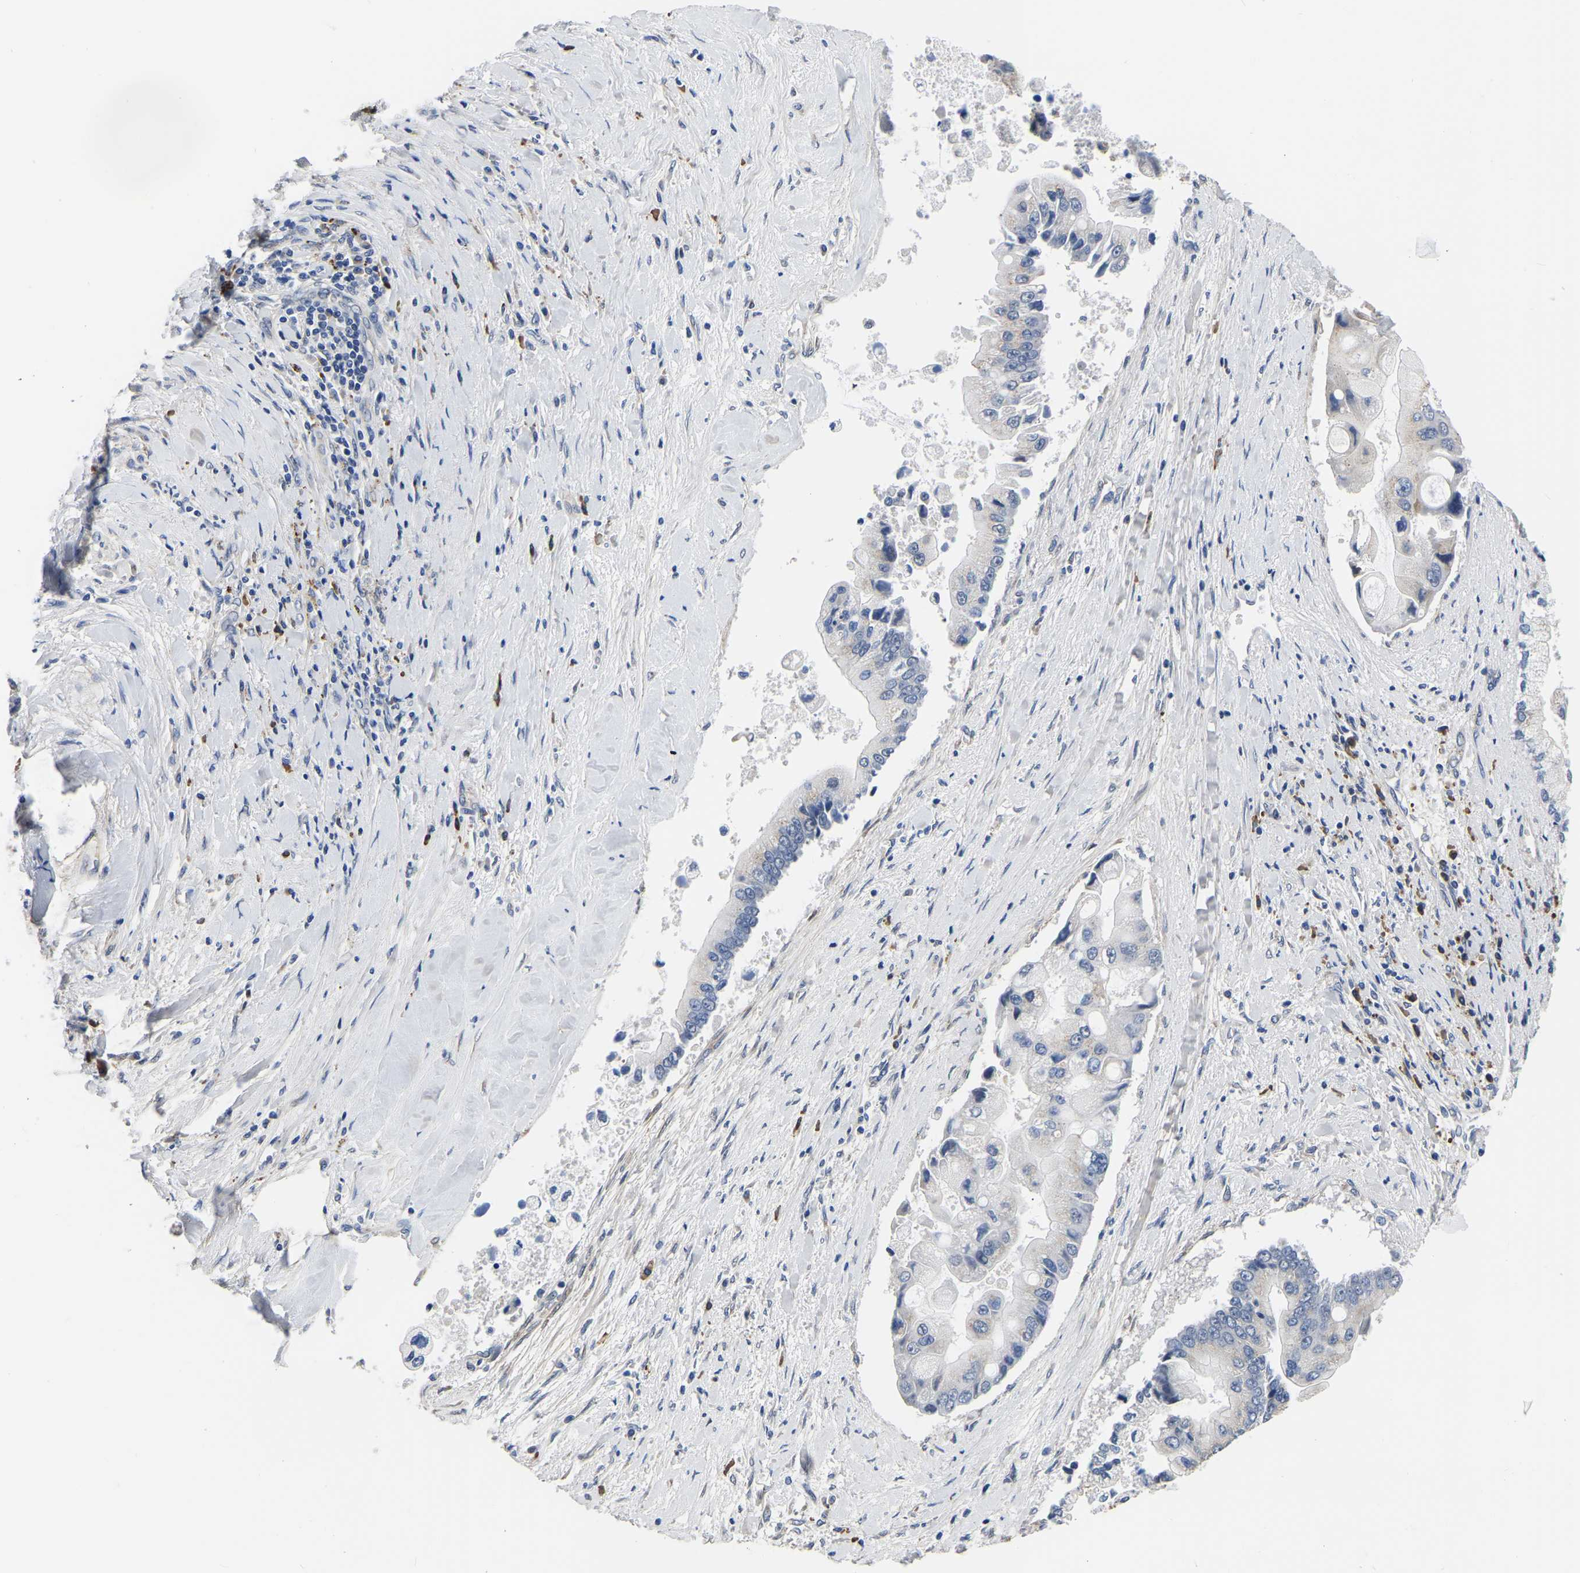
{"staining": {"intensity": "negative", "quantity": "none", "location": "none"}, "tissue": "liver cancer", "cell_type": "Tumor cells", "image_type": "cancer", "snomed": [{"axis": "morphology", "description": "Cholangiocarcinoma"}, {"axis": "topography", "description": "Liver"}], "caption": "An immunohistochemistry (IHC) photomicrograph of liver cancer is shown. There is no staining in tumor cells of liver cancer.", "gene": "PDLIM7", "patient": {"sex": "male", "age": 50}}